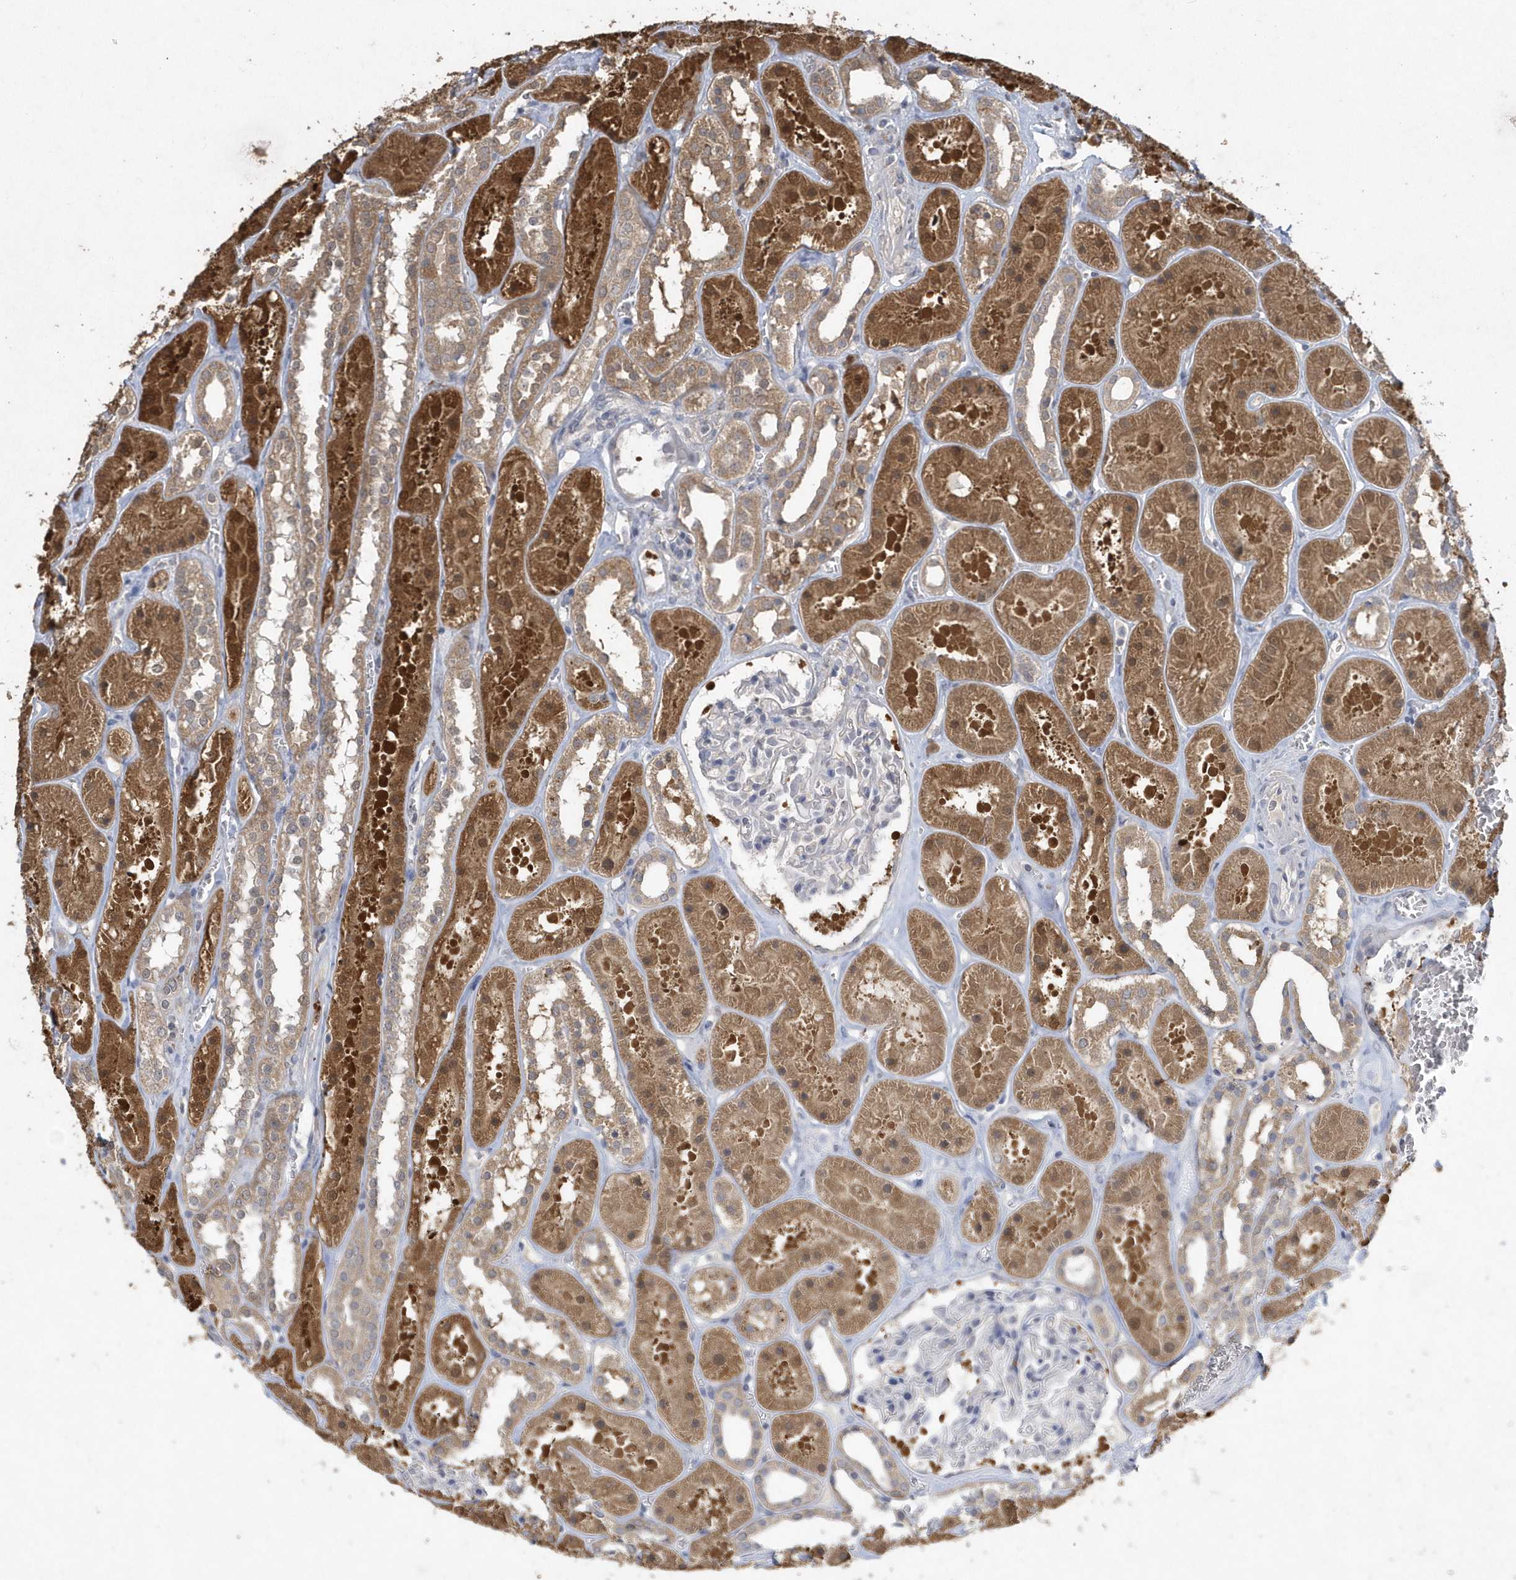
{"staining": {"intensity": "negative", "quantity": "none", "location": "none"}, "tissue": "kidney", "cell_type": "Cells in glomeruli", "image_type": "normal", "snomed": [{"axis": "morphology", "description": "Normal tissue, NOS"}, {"axis": "topography", "description": "Kidney"}], "caption": "Histopathology image shows no significant protein staining in cells in glomeruli of benign kidney.", "gene": "AKR7A2", "patient": {"sex": "female", "age": 41}}